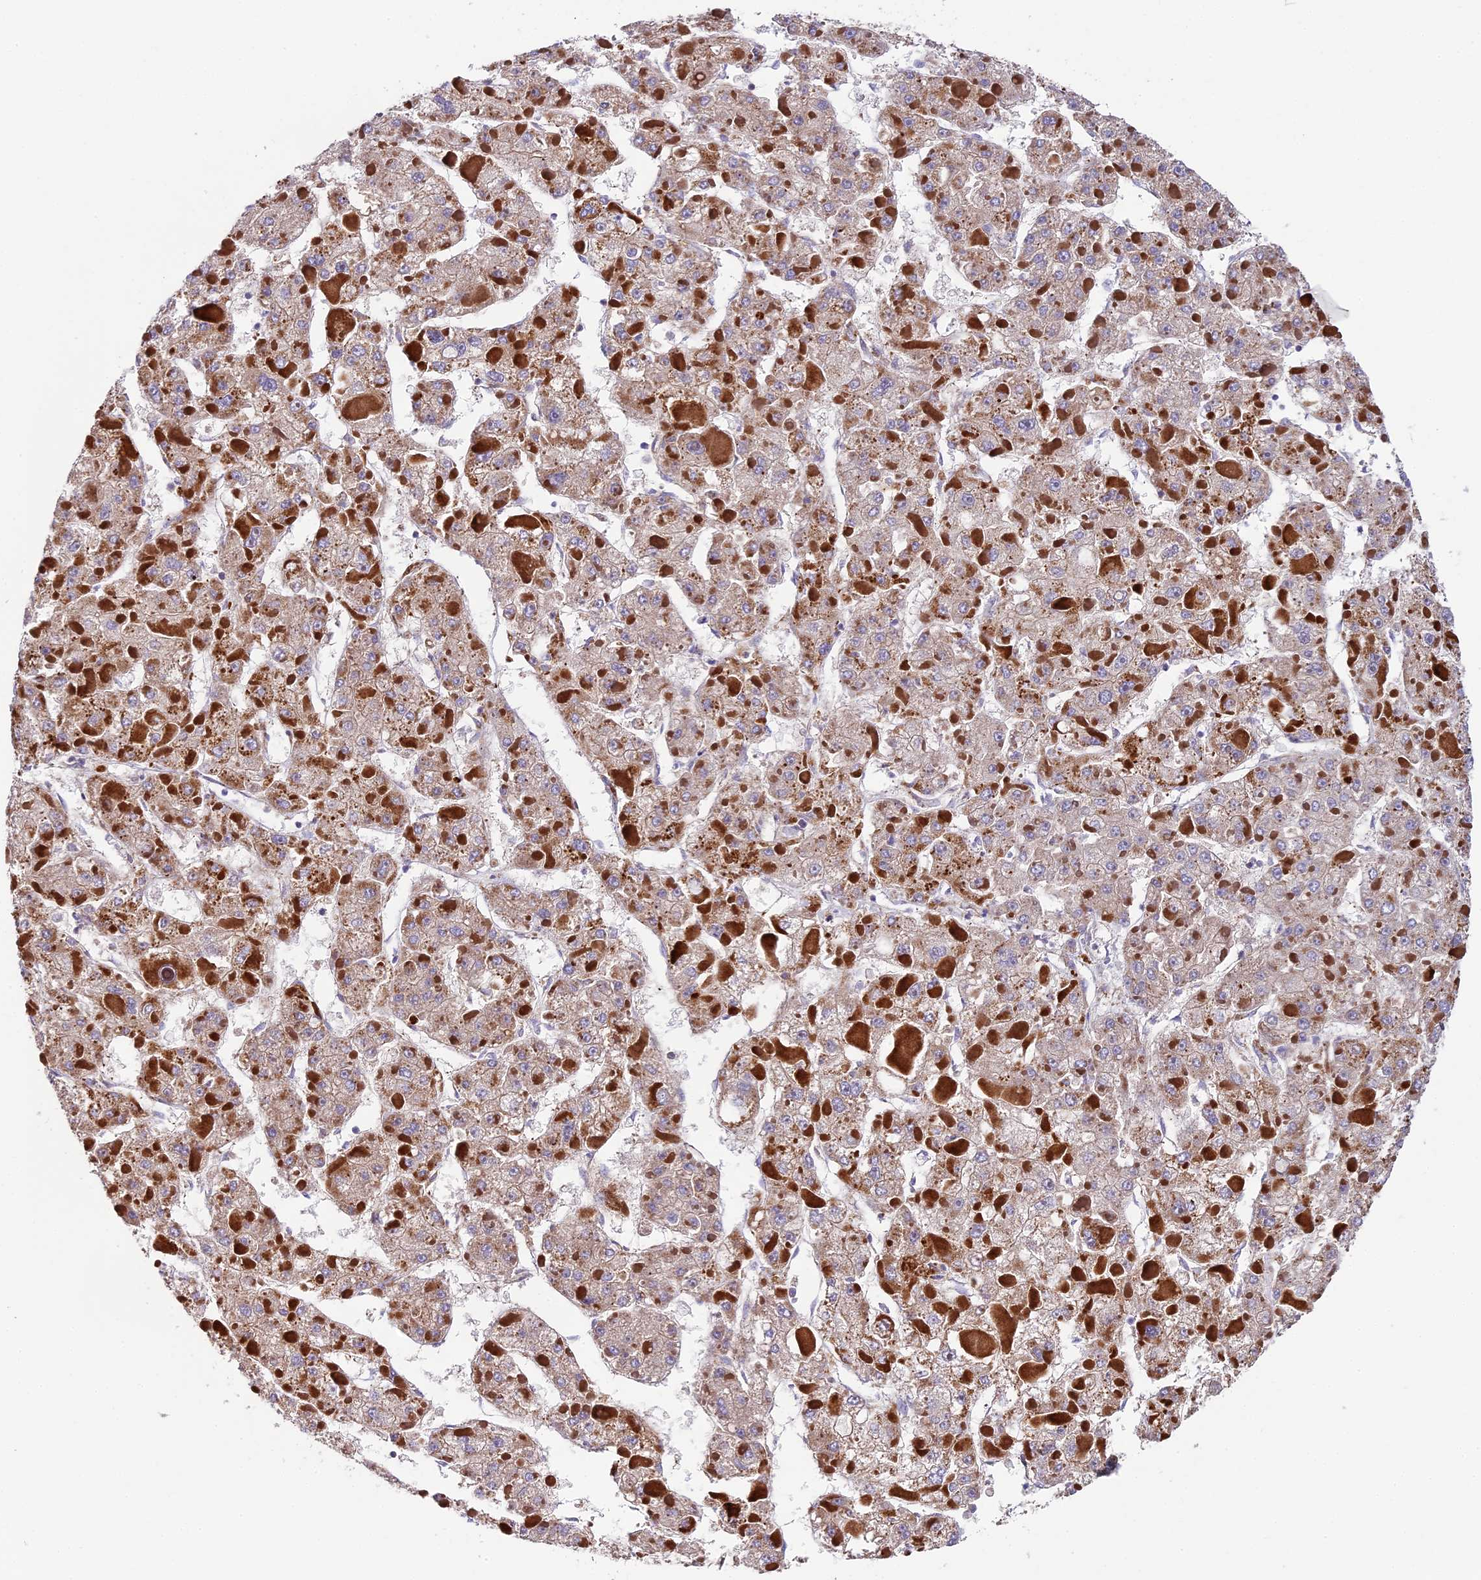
{"staining": {"intensity": "weak", "quantity": ">75%", "location": "cytoplasmic/membranous"}, "tissue": "liver cancer", "cell_type": "Tumor cells", "image_type": "cancer", "snomed": [{"axis": "morphology", "description": "Carcinoma, Hepatocellular, NOS"}, {"axis": "topography", "description": "Liver"}], "caption": "Human liver cancer (hepatocellular carcinoma) stained with a brown dye reveals weak cytoplasmic/membranous positive staining in approximately >75% of tumor cells.", "gene": "PIGU", "patient": {"sex": "female", "age": 73}}